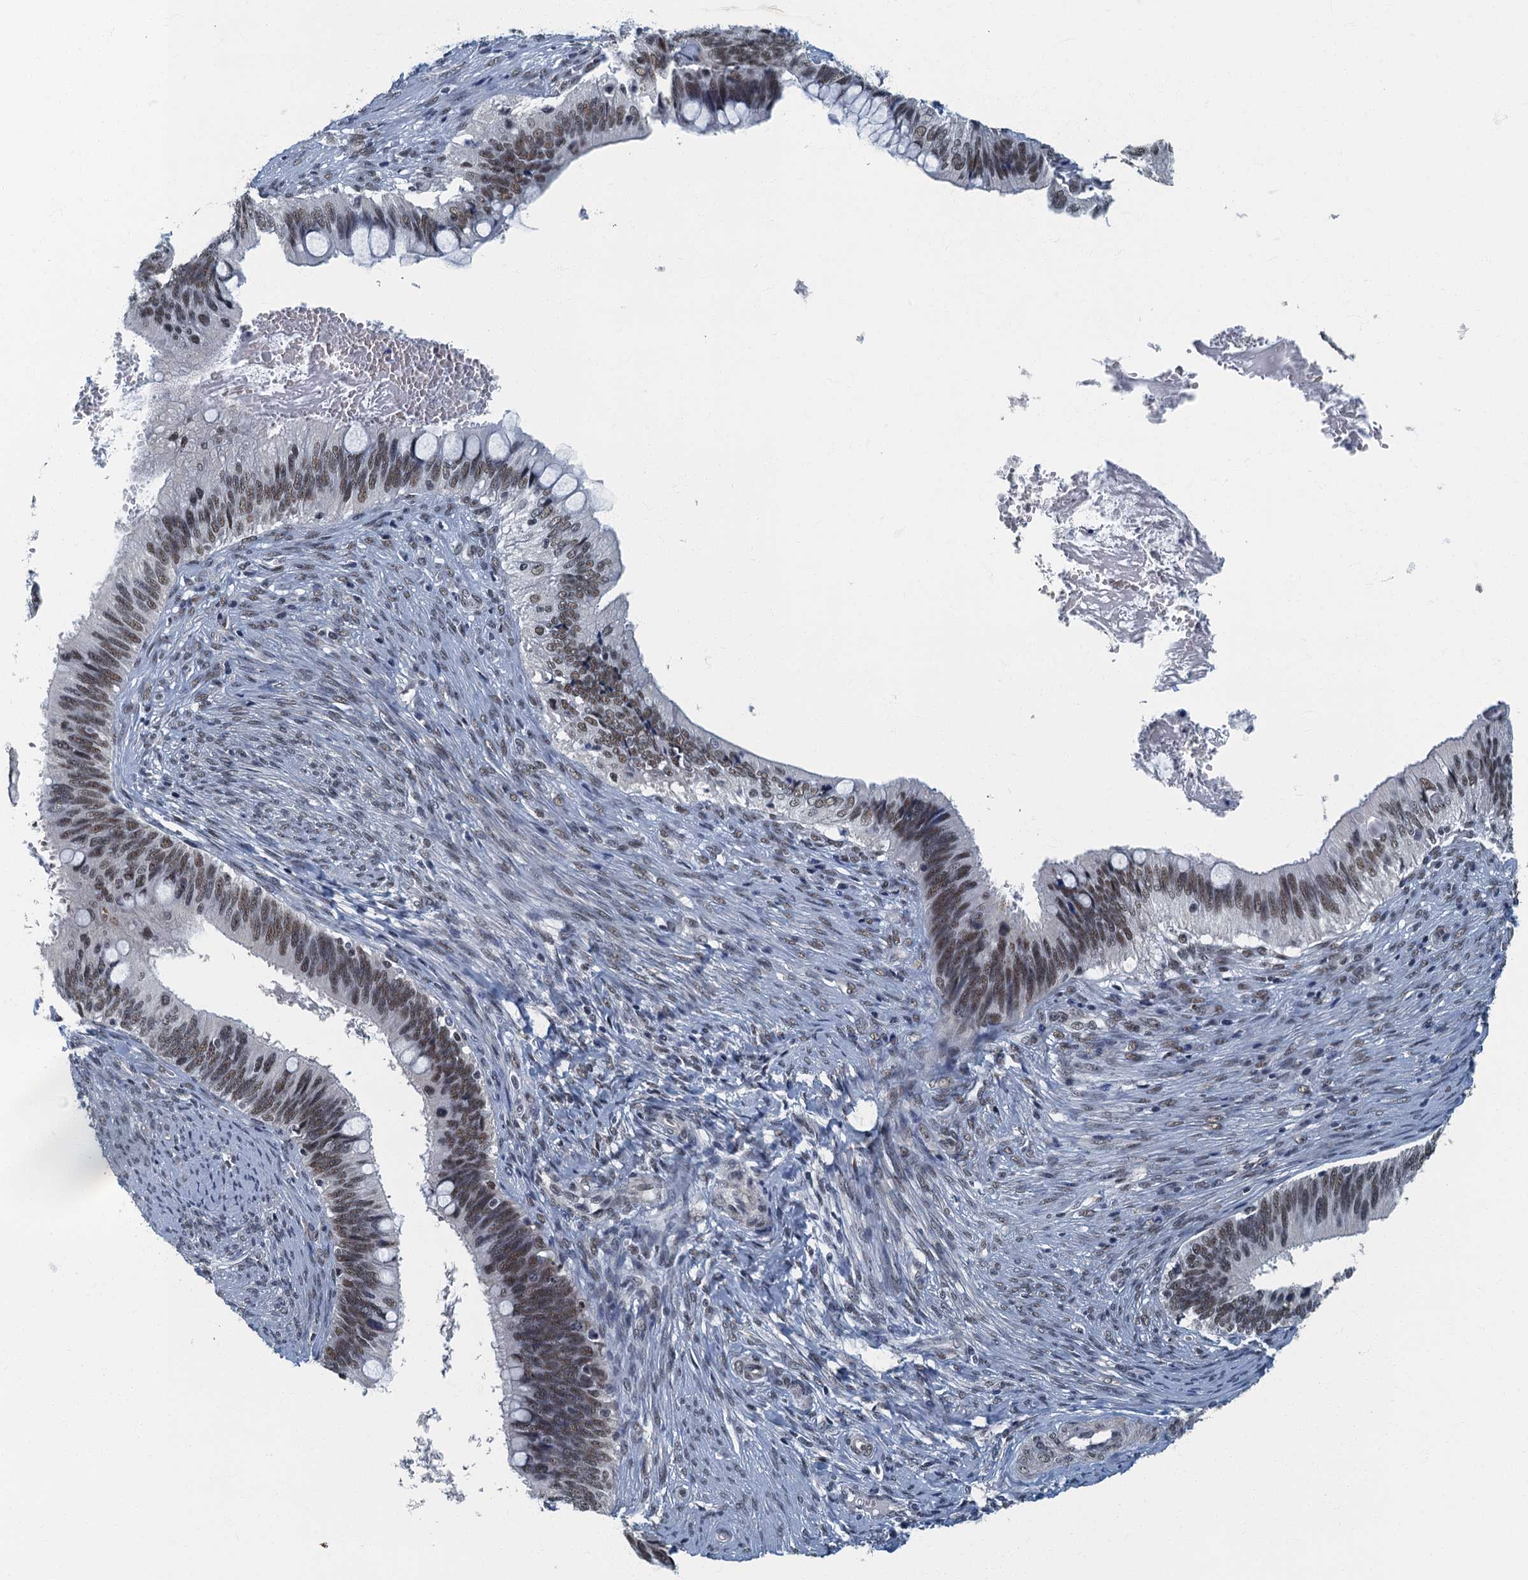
{"staining": {"intensity": "moderate", "quantity": ">75%", "location": "nuclear"}, "tissue": "cervical cancer", "cell_type": "Tumor cells", "image_type": "cancer", "snomed": [{"axis": "morphology", "description": "Adenocarcinoma, NOS"}, {"axis": "topography", "description": "Cervix"}], "caption": "This is an image of IHC staining of cervical cancer (adenocarcinoma), which shows moderate expression in the nuclear of tumor cells.", "gene": "GADL1", "patient": {"sex": "female", "age": 42}}